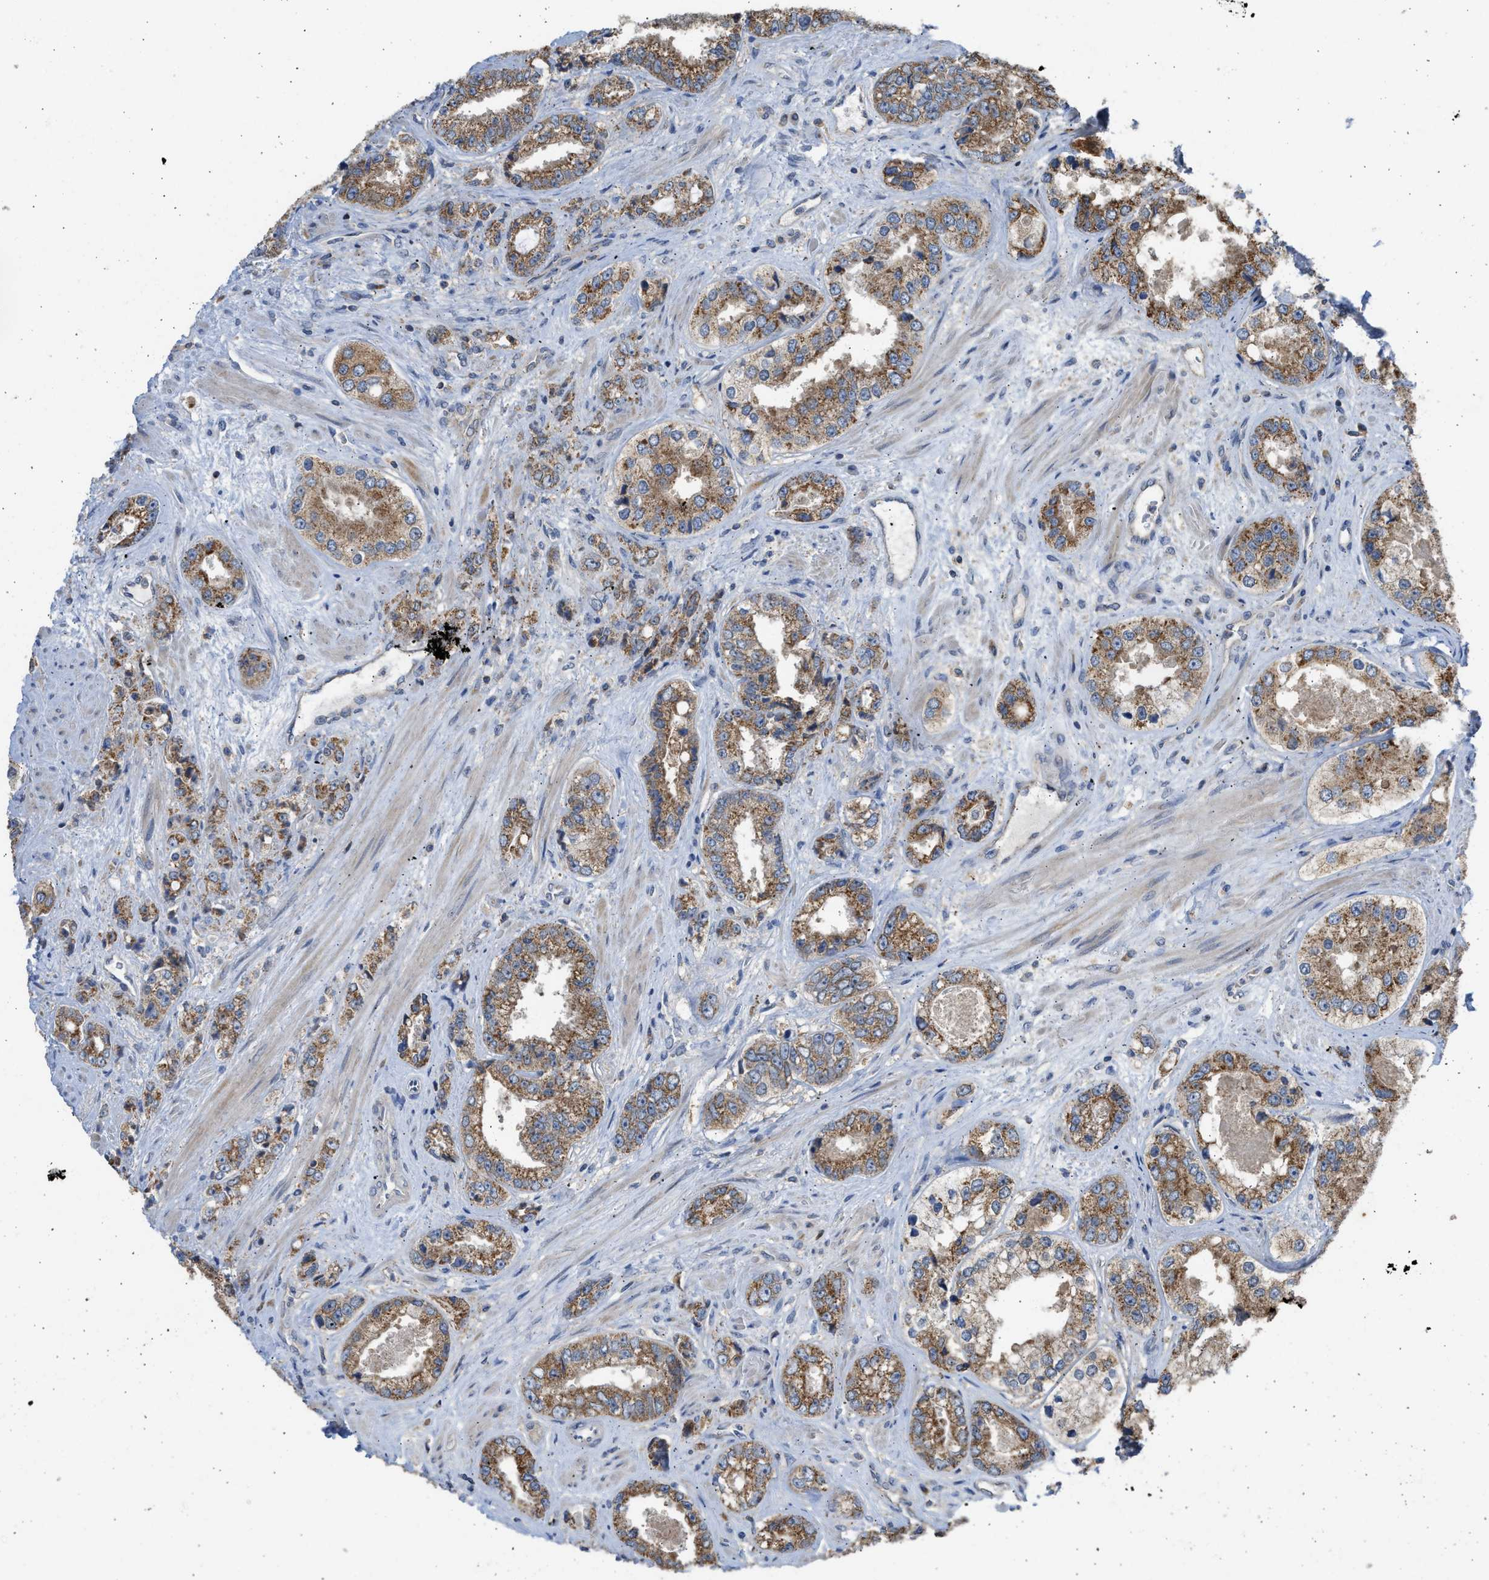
{"staining": {"intensity": "moderate", "quantity": ">75%", "location": "cytoplasmic/membranous"}, "tissue": "prostate cancer", "cell_type": "Tumor cells", "image_type": "cancer", "snomed": [{"axis": "morphology", "description": "Adenocarcinoma, High grade"}, {"axis": "topography", "description": "Prostate"}], "caption": "A medium amount of moderate cytoplasmic/membranous staining is appreciated in about >75% of tumor cells in prostate cancer tissue.", "gene": "CYP1A1", "patient": {"sex": "male", "age": 61}}